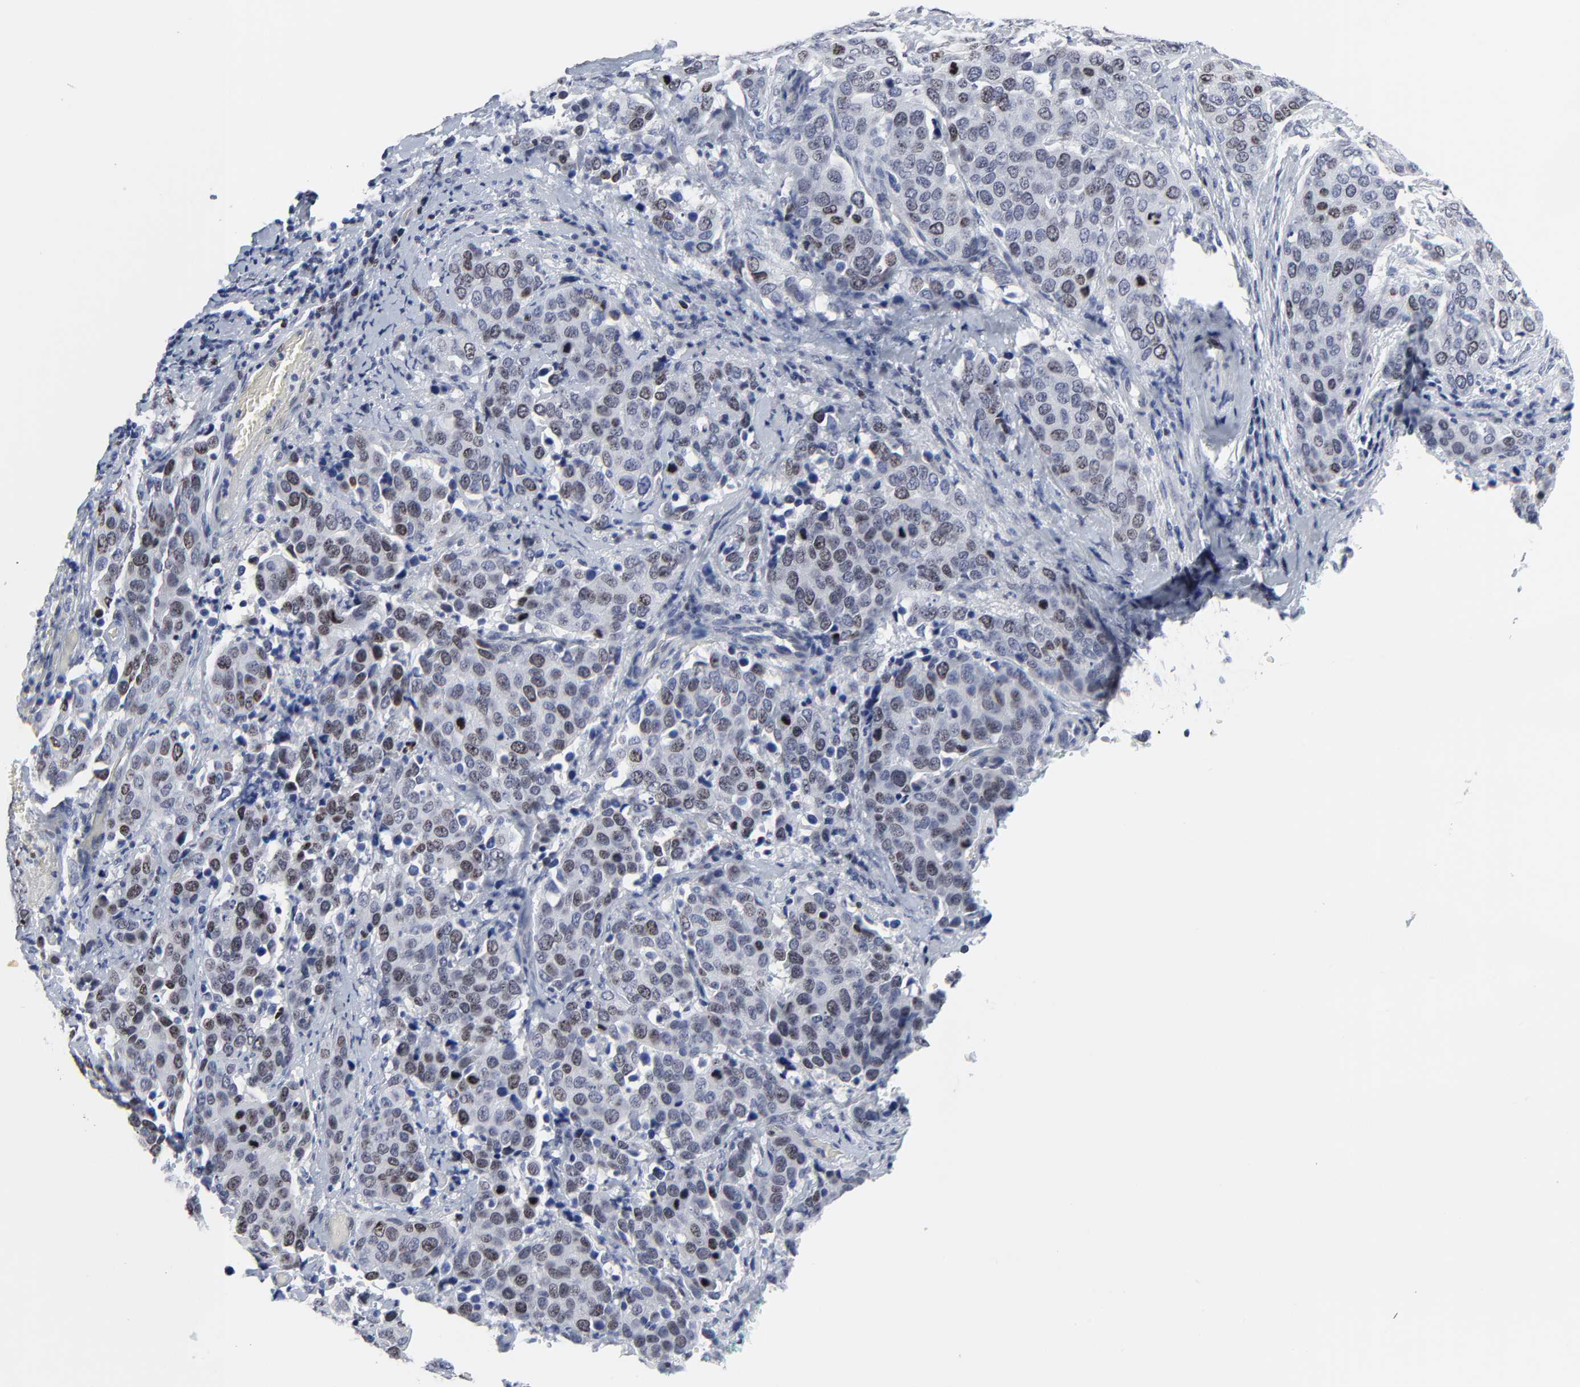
{"staining": {"intensity": "weak", "quantity": "25%-75%", "location": "nuclear"}, "tissue": "cervical cancer", "cell_type": "Tumor cells", "image_type": "cancer", "snomed": [{"axis": "morphology", "description": "Squamous cell carcinoma, NOS"}, {"axis": "topography", "description": "Cervix"}], "caption": "Protein expression analysis of human cervical squamous cell carcinoma reveals weak nuclear expression in approximately 25%-75% of tumor cells.", "gene": "ZNF589", "patient": {"sex": "female", "age": 54}}